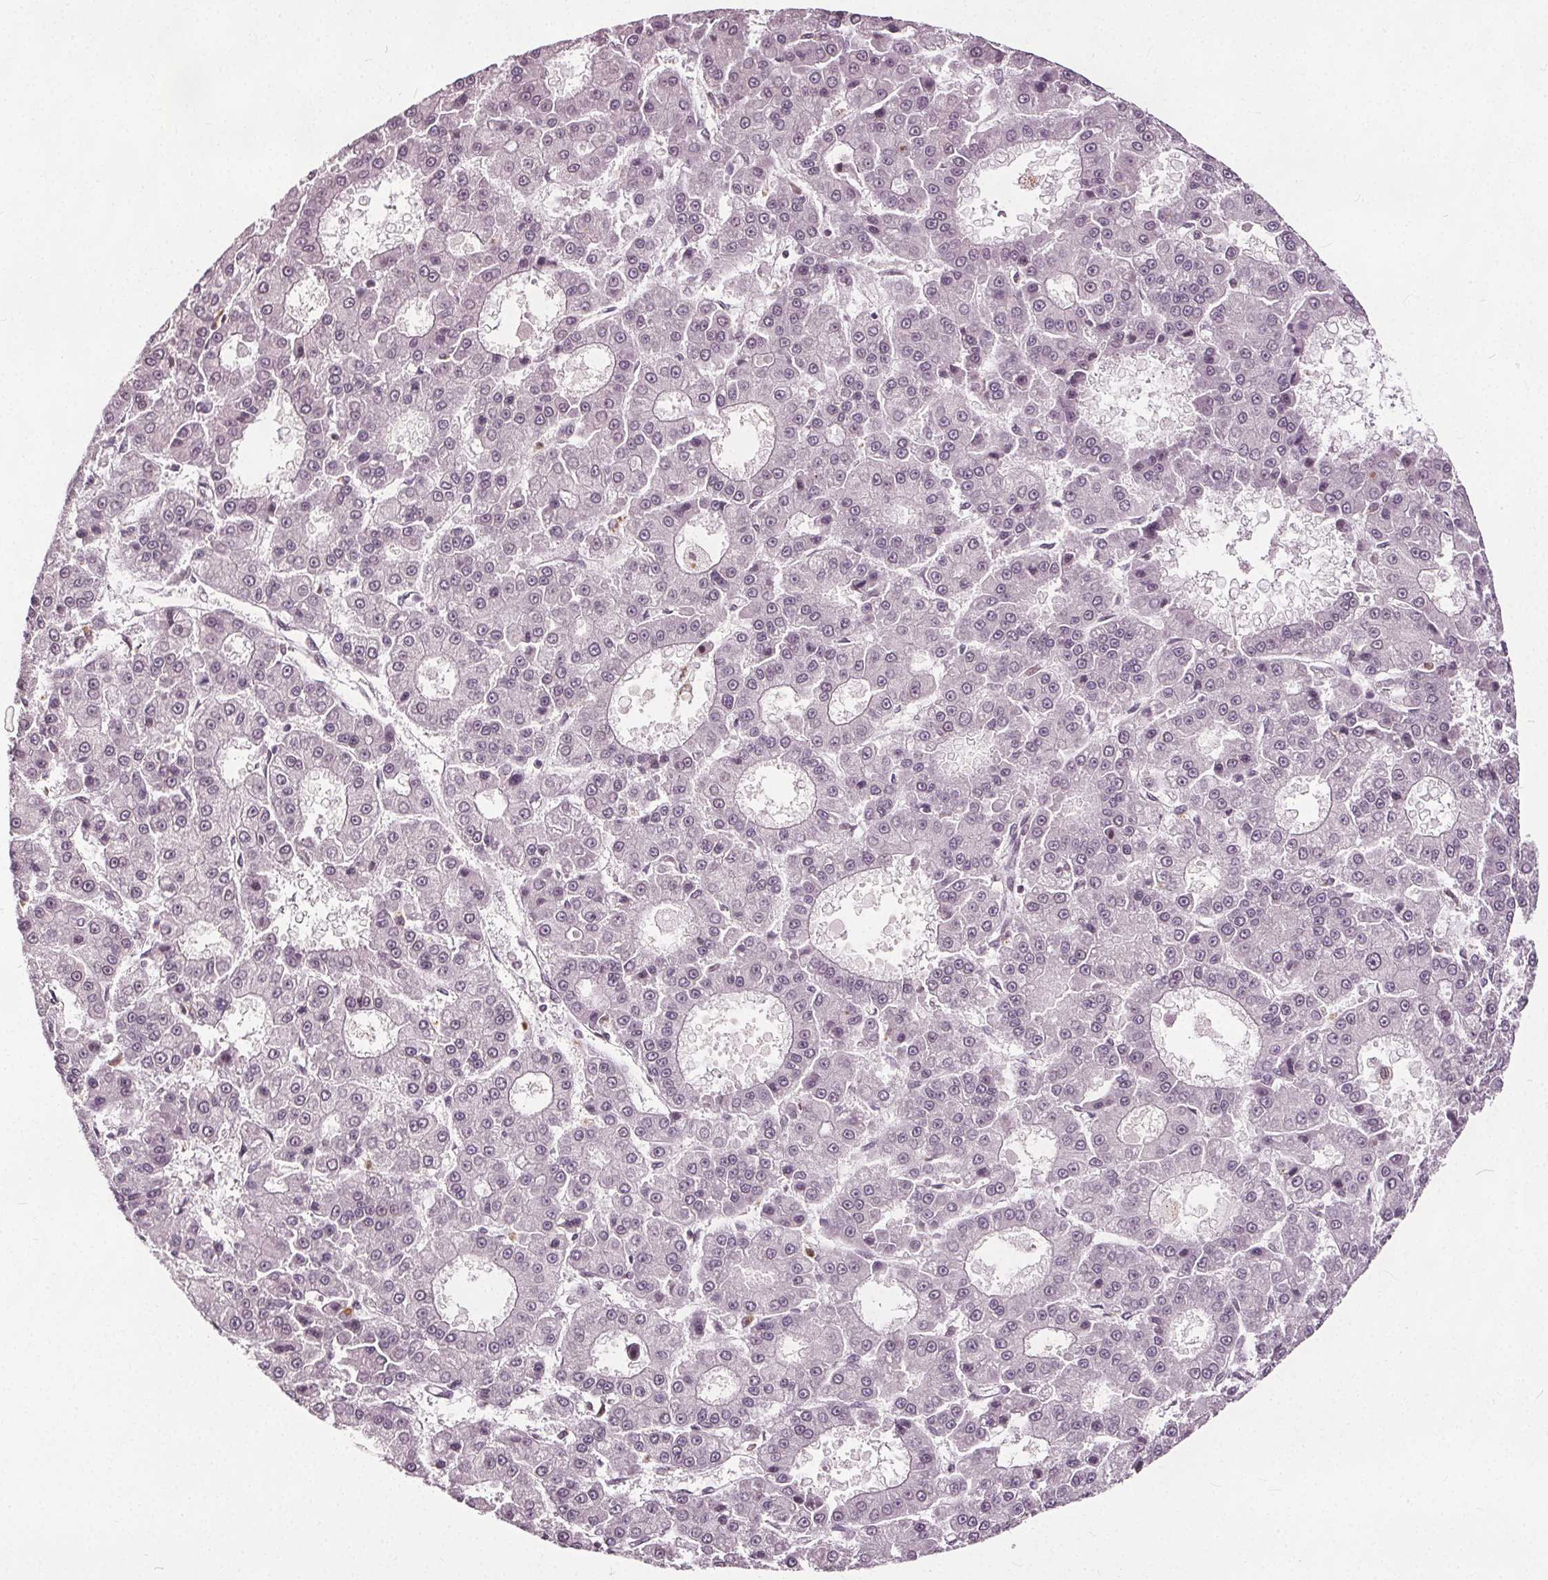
{"staining": {"intensity": "negative", "quantity": "none", "location": "none"}, "tissue": "liver cancer", "cell_type": "Tumor cells", "image_type": "cancer", "snomed": [{"axis": "morphology", "description": "Carcinoma, Hepatocellular, NOS"}, {"axis": "topography", "description": "Liver"}], "caption": "Micrograph shows no protein expression in tumor cells of hepatocellular carcinoma (liver) tissue. (Brightfield microscopy of DAB immunohistochemistry at high magnification).", "gene": "TTC39C", "patient": {"sex": "male", "age": 70}}